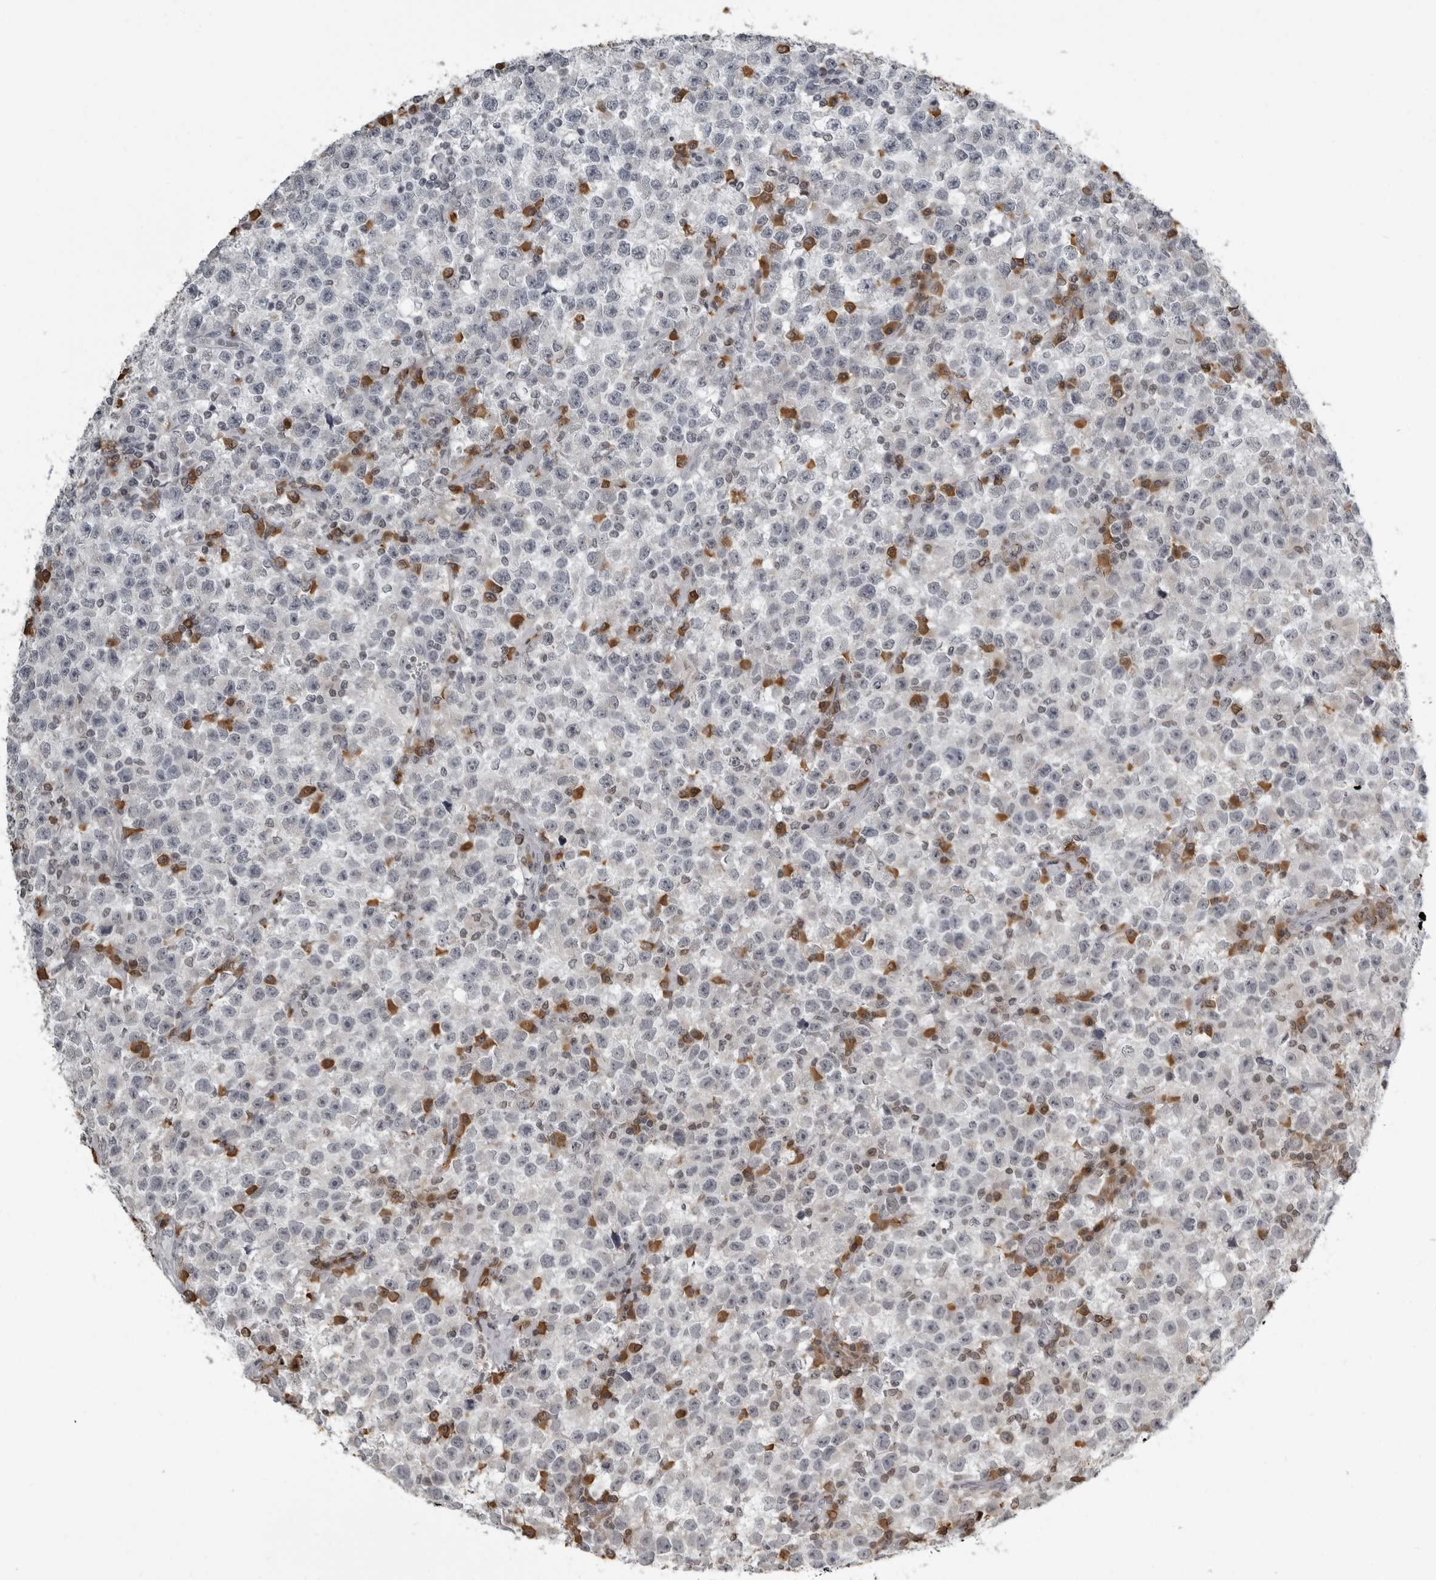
{"staining": {"intensity": "negative", "quantity": "none", "location": "none"}, "tissue": "testis cancer", "cell_type": "Tumor cells", "image_type": "cancer", "snomed": [{"axis": "morphology", "description": "Seminoma, NOS"}, {"axis": "topography", "description": "Testis"}], "caption": "This is an immunohistochemistry image of human testis cancer. There is no staining in tumor cells.", "gene": "RTCA", "patient": {"sex": "male", "age": 22}}